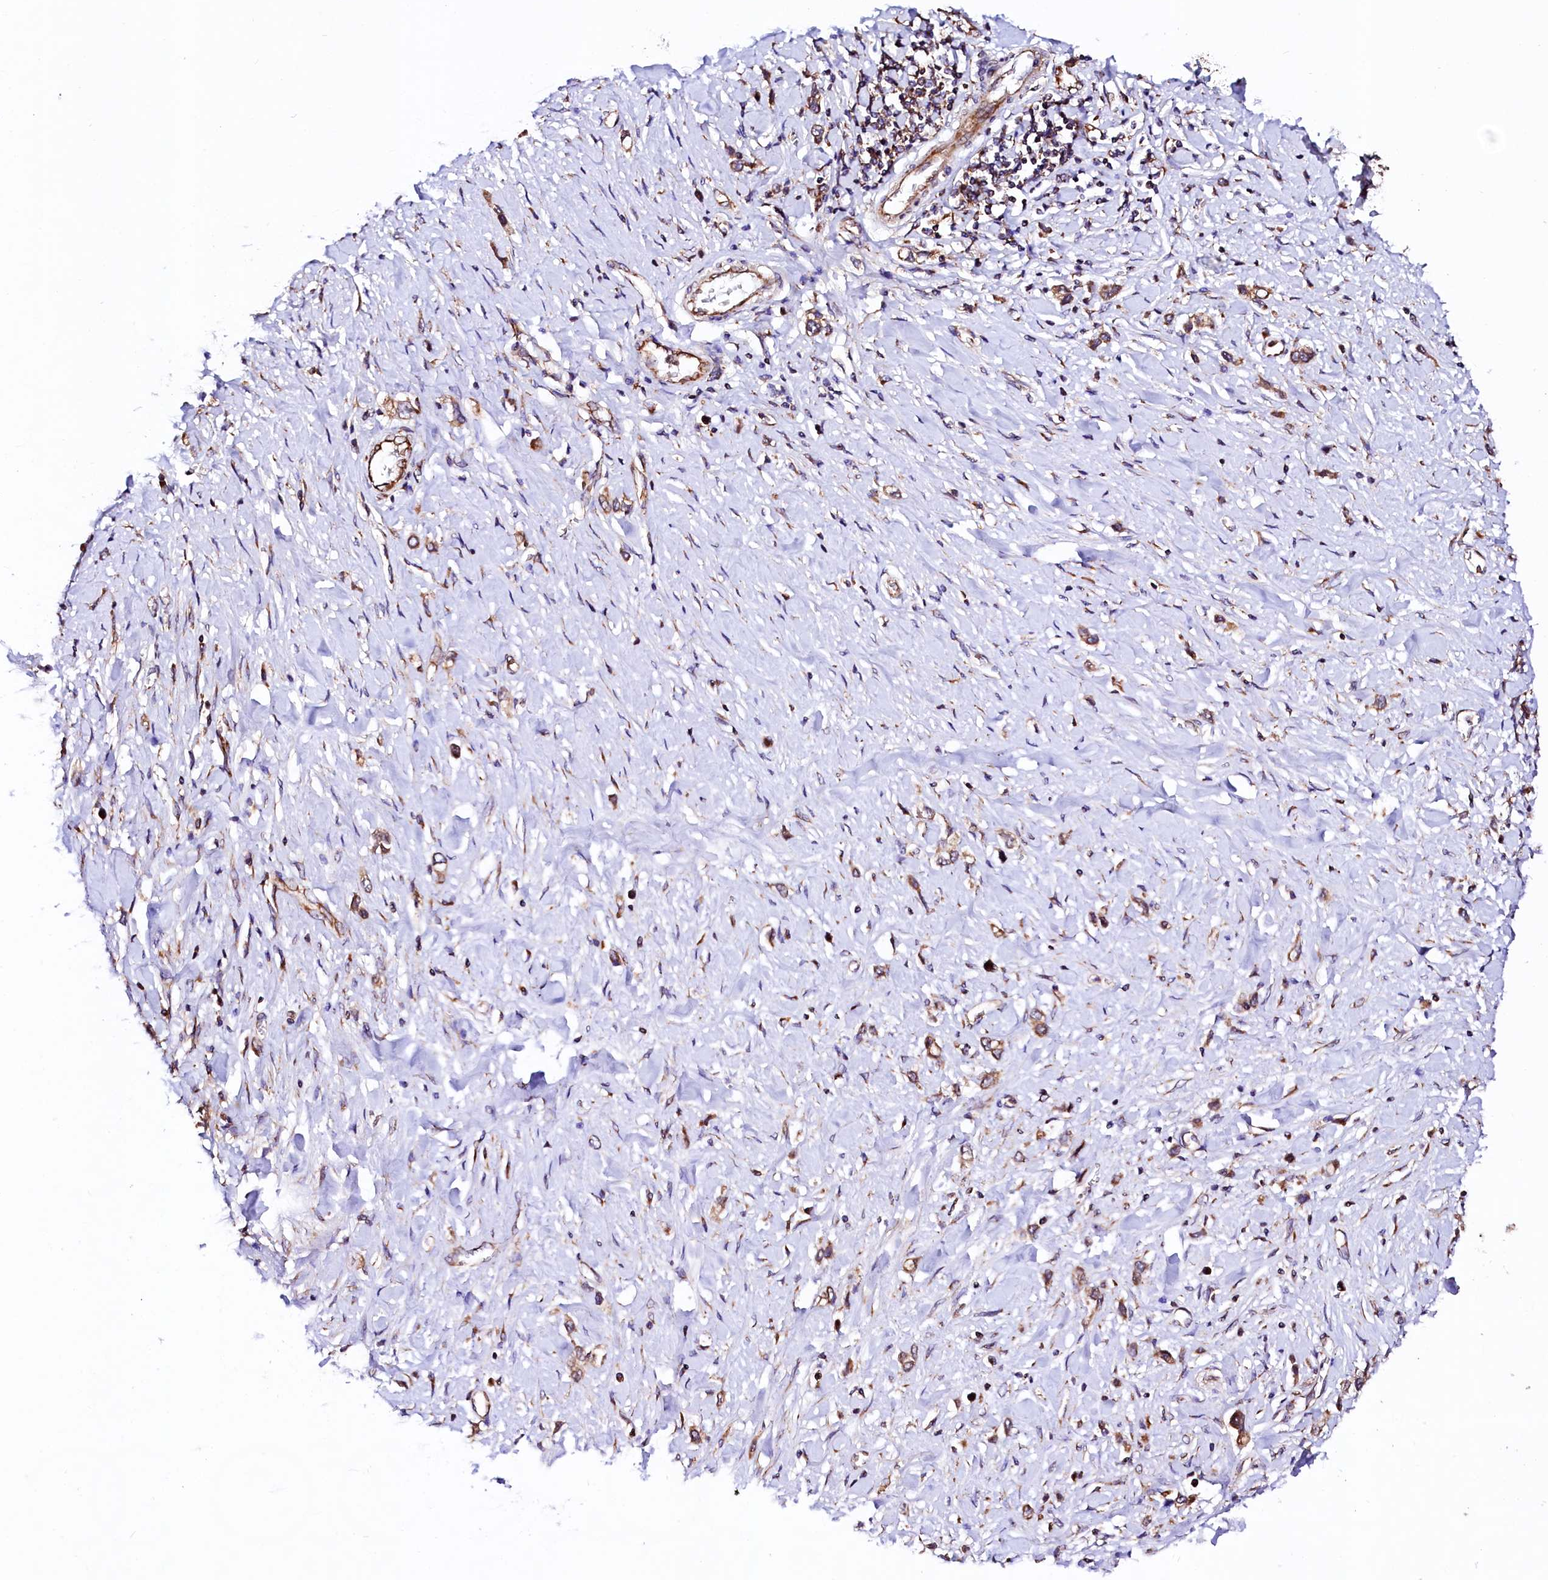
{"staining": {"intensity": "moderate", "quantity": ">75%", "location": "cytoplasmic/membranous"}, "tissue": "stomach cancer", "cell_type": "Tumor cells", "image_type": "cancer", "snomed": [{"axis": "morphology", "description": "Normal tissue, NOS"}, {"axis": "morphology", "description": "Adenocarcinoma, NOS"}, {"axis": "topography", "description": "Stomach, upper"}, {"axis": "topography", "description": "Stomach"}], "caption": "There is medium levels of moderate cytoplasmic/membranous expression in tumor cells of adenocarcinoma (stomach), as demonstrated by immunohistochemical staining (brown color).", "gene": "UBE3C", "patient": {"sex": "female", "age": 65}}